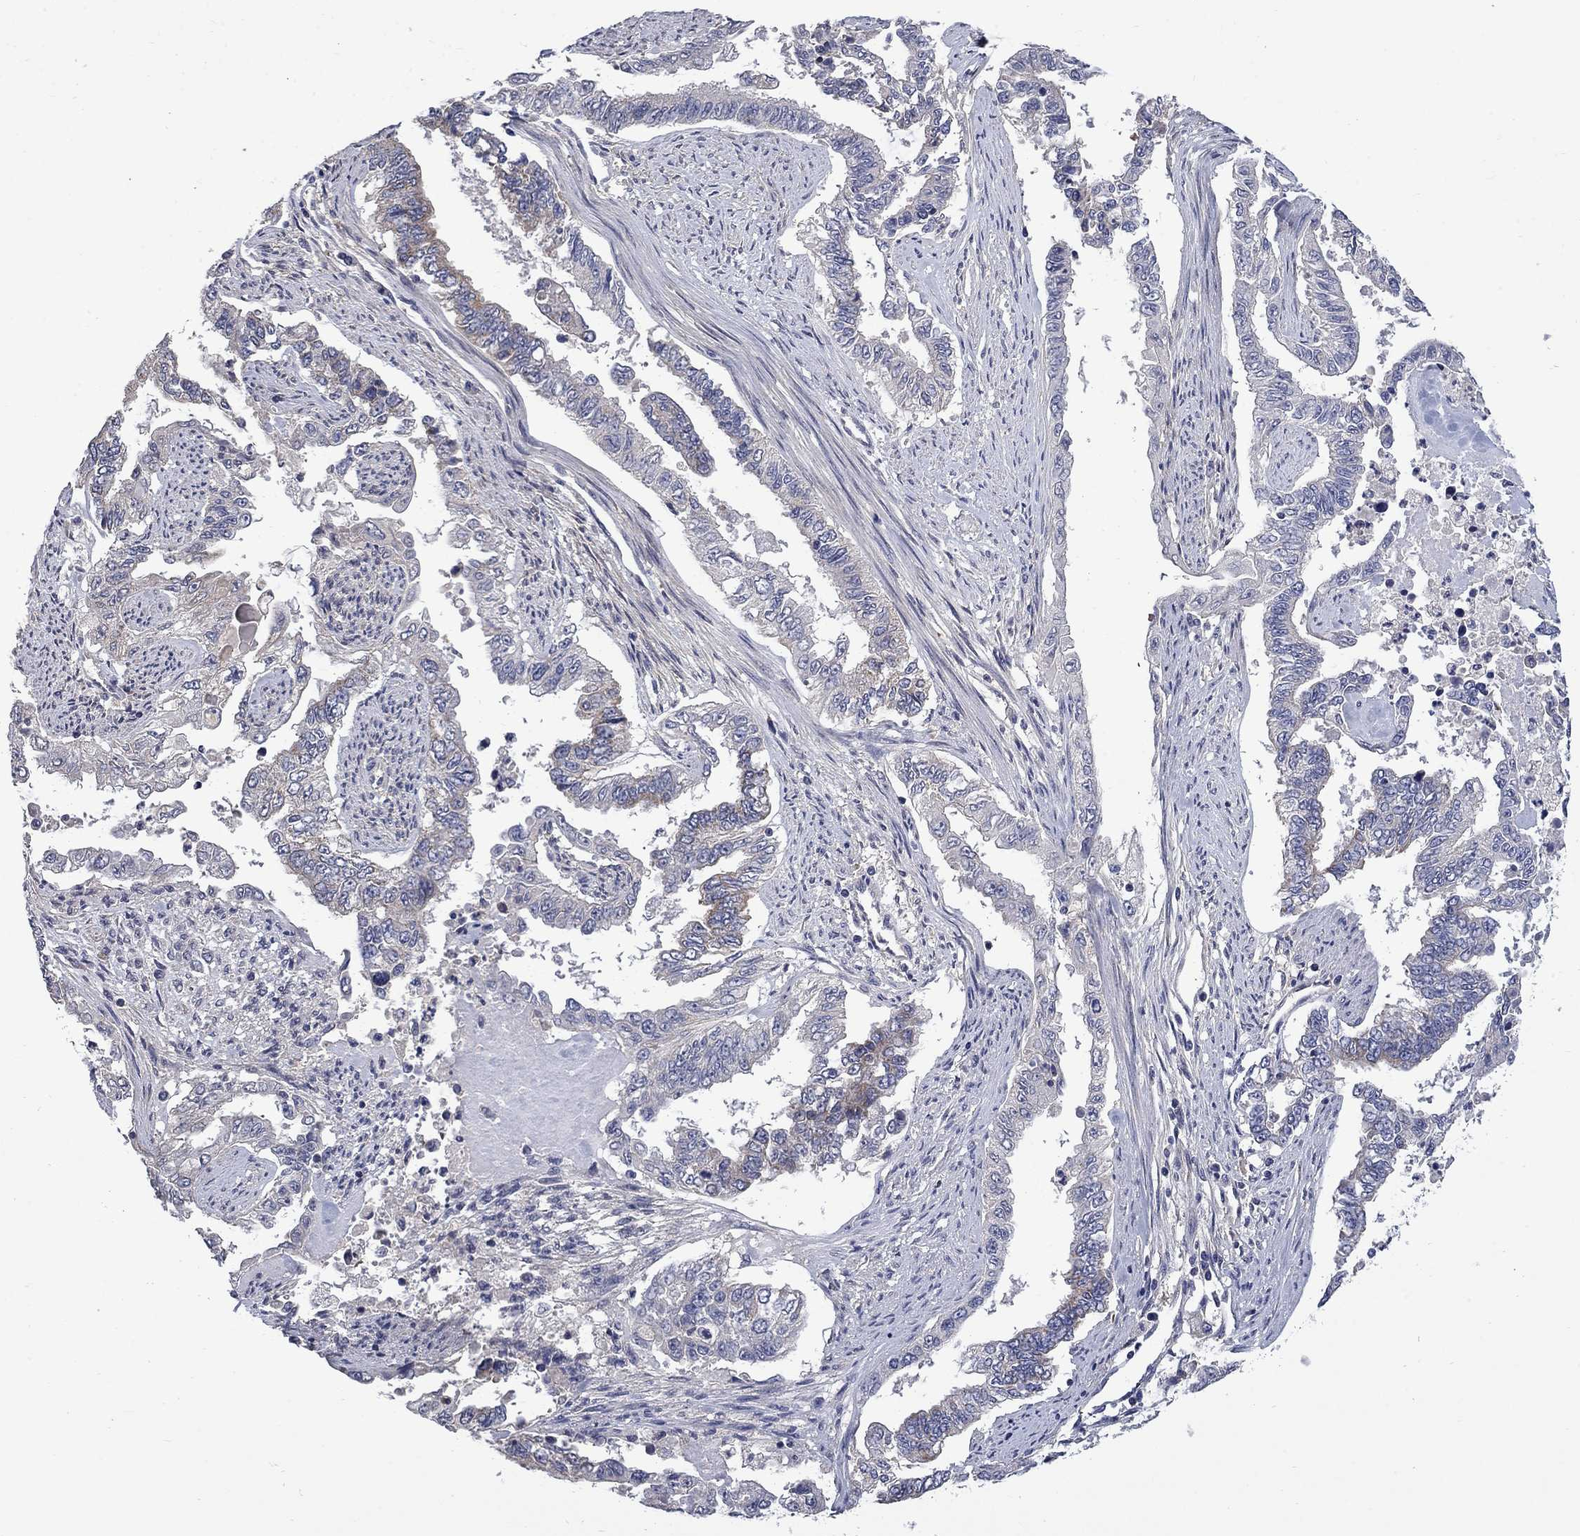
{"staining": {"intensity": "weak", "quantity": "<25%", "location": "cytoplasmic/membranous"}, "tissue": "endometrial cancer", "cell_type": "Tumor cells", "image_type": "cancer", "snomed": [{"axis": "morphology", "description": "Adenocarcinoma, NOS"}, {"axis": "topography", "description": "Uterus"}], "caption": "High magnification brightfield microscopy of endometrial adenocarcinoma stained with DAB (brown) and counterstained with hematoxylin (blue): tumor cells show no significant expression.", "gene": "HSPA12A", "patient": {"sex": "female", "age": 59}}